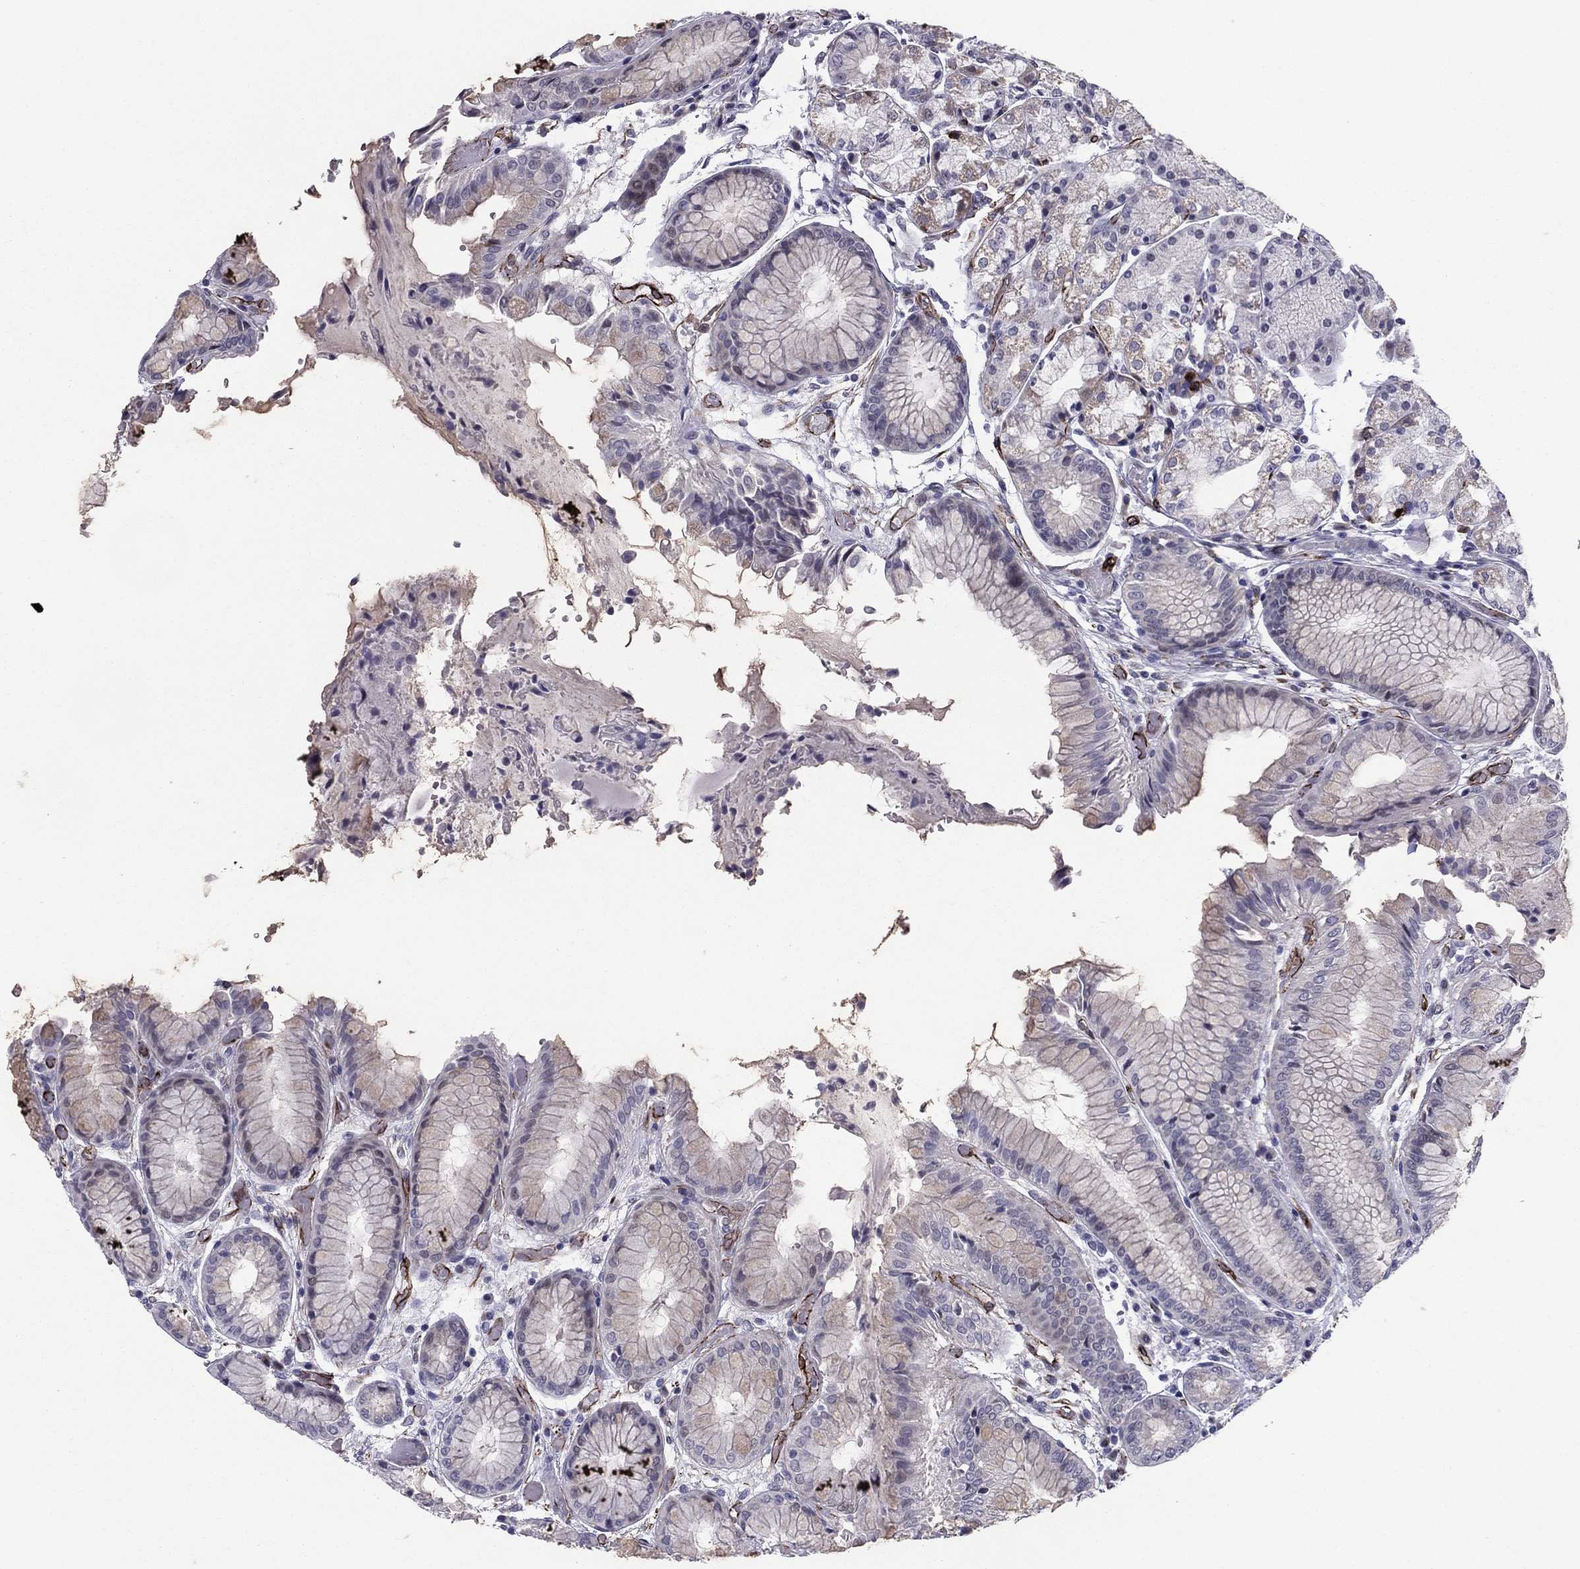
{"staining": {"intensity": "moderate", "quantity": "<25%", "location": "cytoplasmic/membranous"}, "tissue": "stomach", "cell_type": "Glandular cells", "image_type": "normal", "snomed": [{"axis": "morphology", "description": "Normal tissue, NOS"}, {"axis": "topography", "description": "Stomach, upper"}], "caption": "IHC micrograph of normal stomach stained for a protein (brown), which shows low levels of moderate cytoplasmic/membranous positivity in about <25% of glandular cells.", "gene": "ANKS4B", "patient": {"sex": "male", "age": 72}}